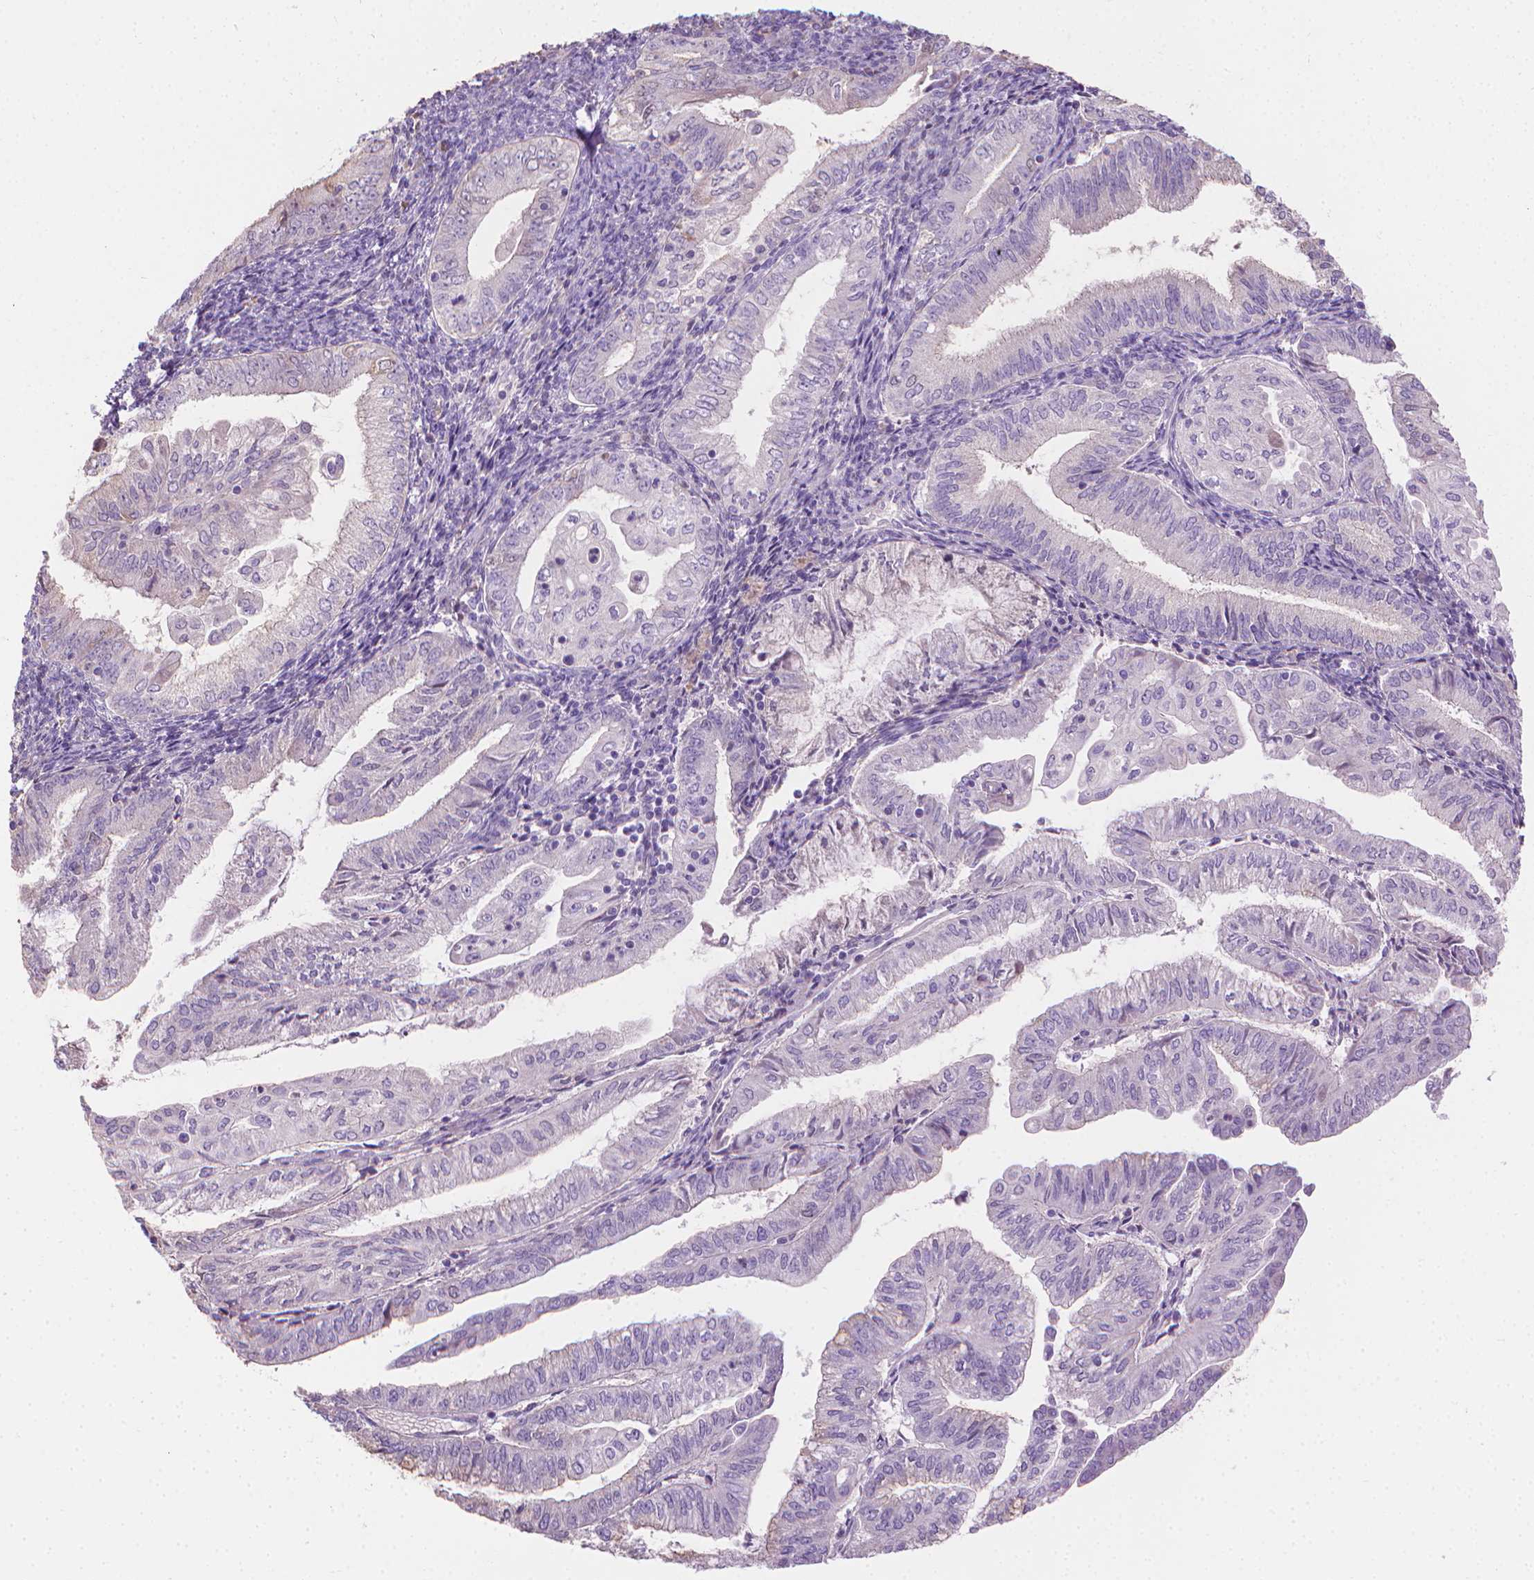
{"staining": {"intensity": "negative", "quantity": "none", "location": "none"}, "tissue": "endometrial cancer", "cell_type": "Tumor cells", "image_type": "cancer", "snomed": [{"axis": "morphology", "description": "Adenocarcinoma, NOS"}, {"axis": "topography", "description": "Endometrium"}], "caption": "DAB (3,3'-diaminobenzidine) immunohistochemical staining of human endometrial cancer demonstrates no significant expression in tumor cells.", "gene": "CABCOCO1", "patient": {"sex": "female", "age": 55}}